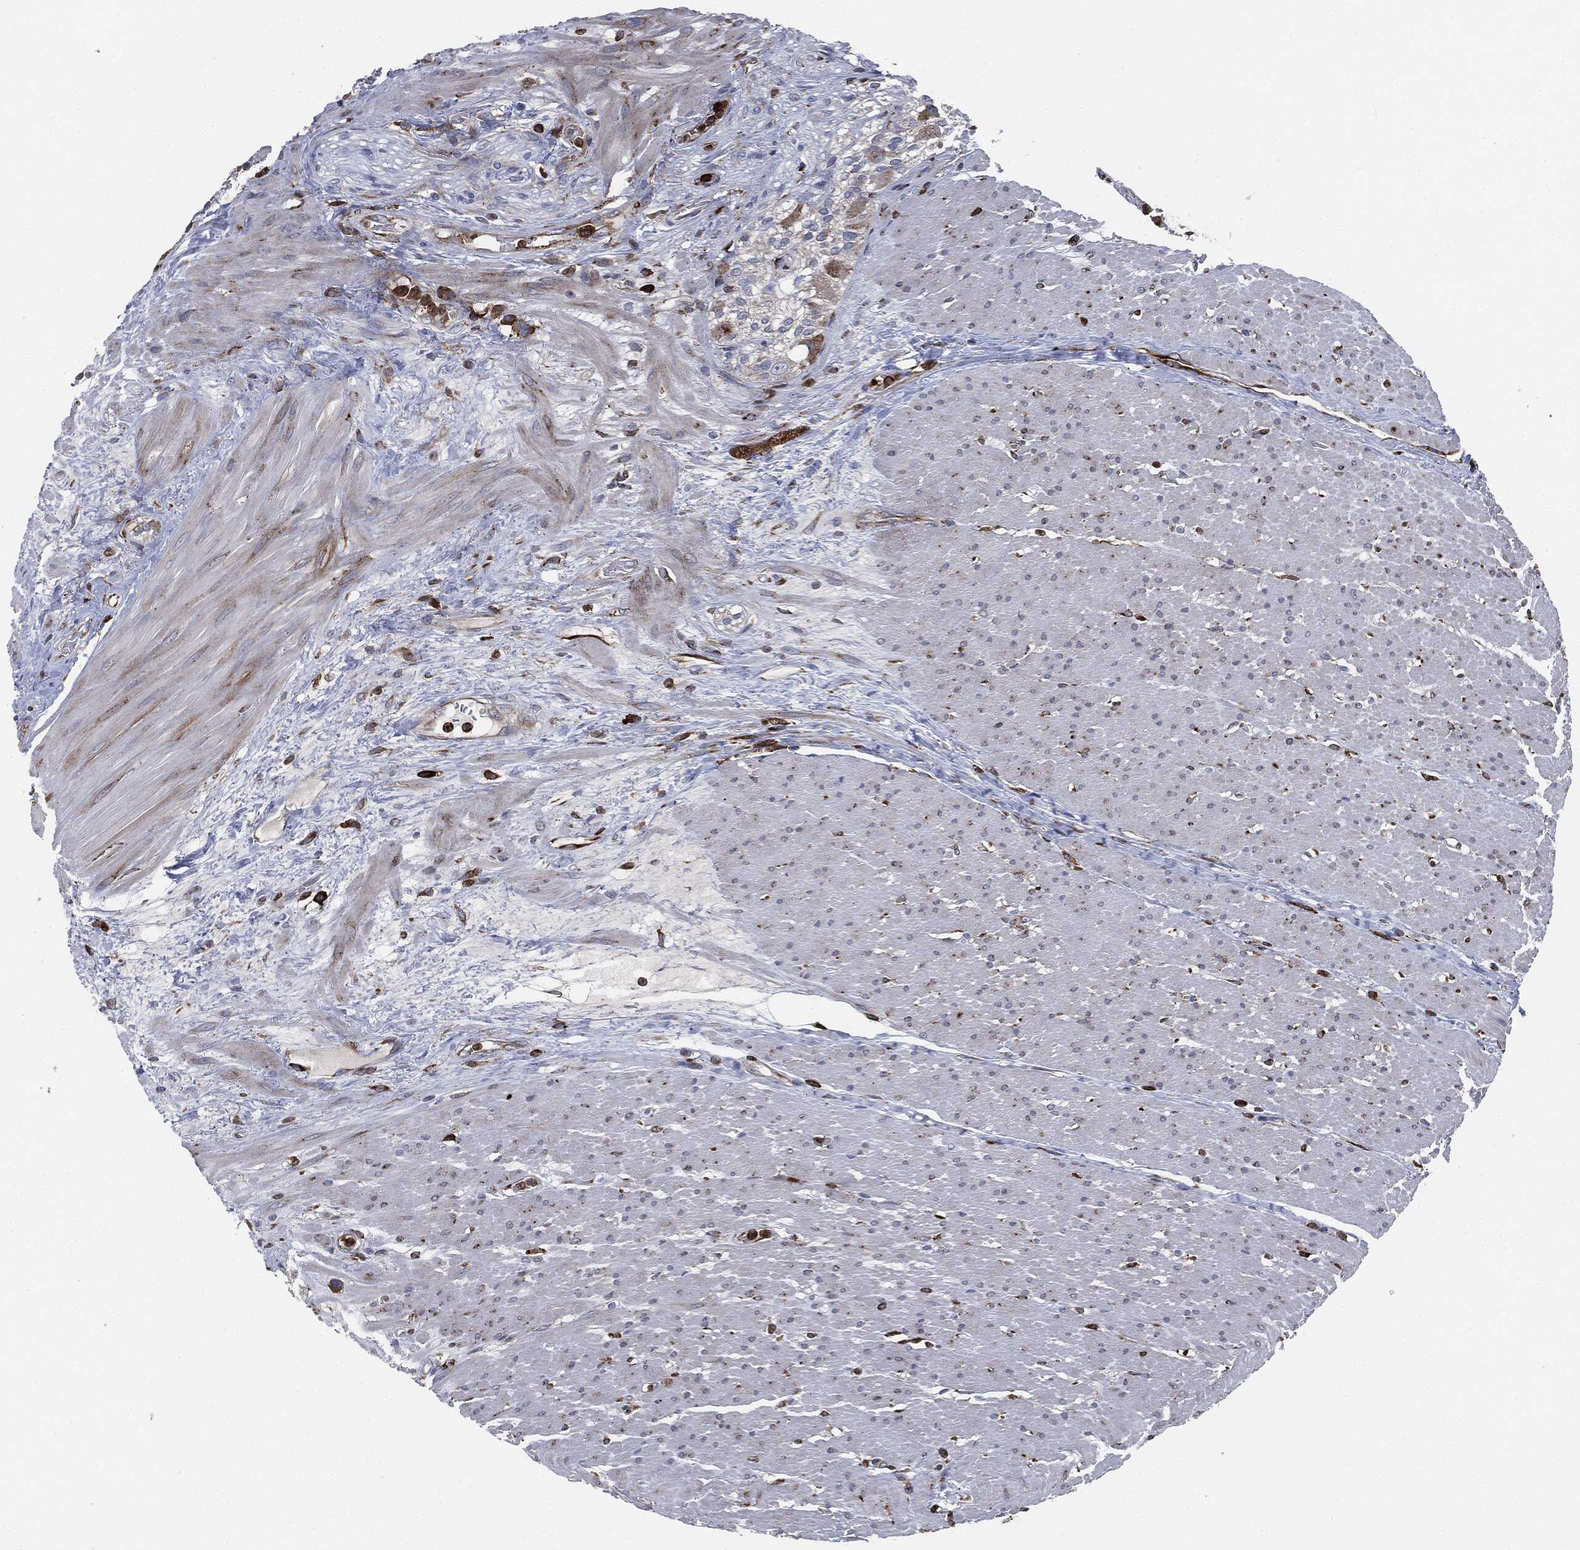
{"staining": {"intensity": "negative", "quantity": "none", "location": "none"}, "tissue": "smooth muscle", "cell_type": "Smooth muscle cells", "image_type": "normal", "snomed": [{"axis": "morphology", "description": "Normal tissue, NOS"}, {"axis": "topography", "description": "Soft tissue"}, {"axis": "topography", "description": "Smooth muscle"}], "caption": "DAB immunohistochemical staining of unremarkable human smooth muscle demonstrates no significant staining in smooth muscle cells.", "gene": "CALR", "patient": {"sex": "male", "age": 72}}